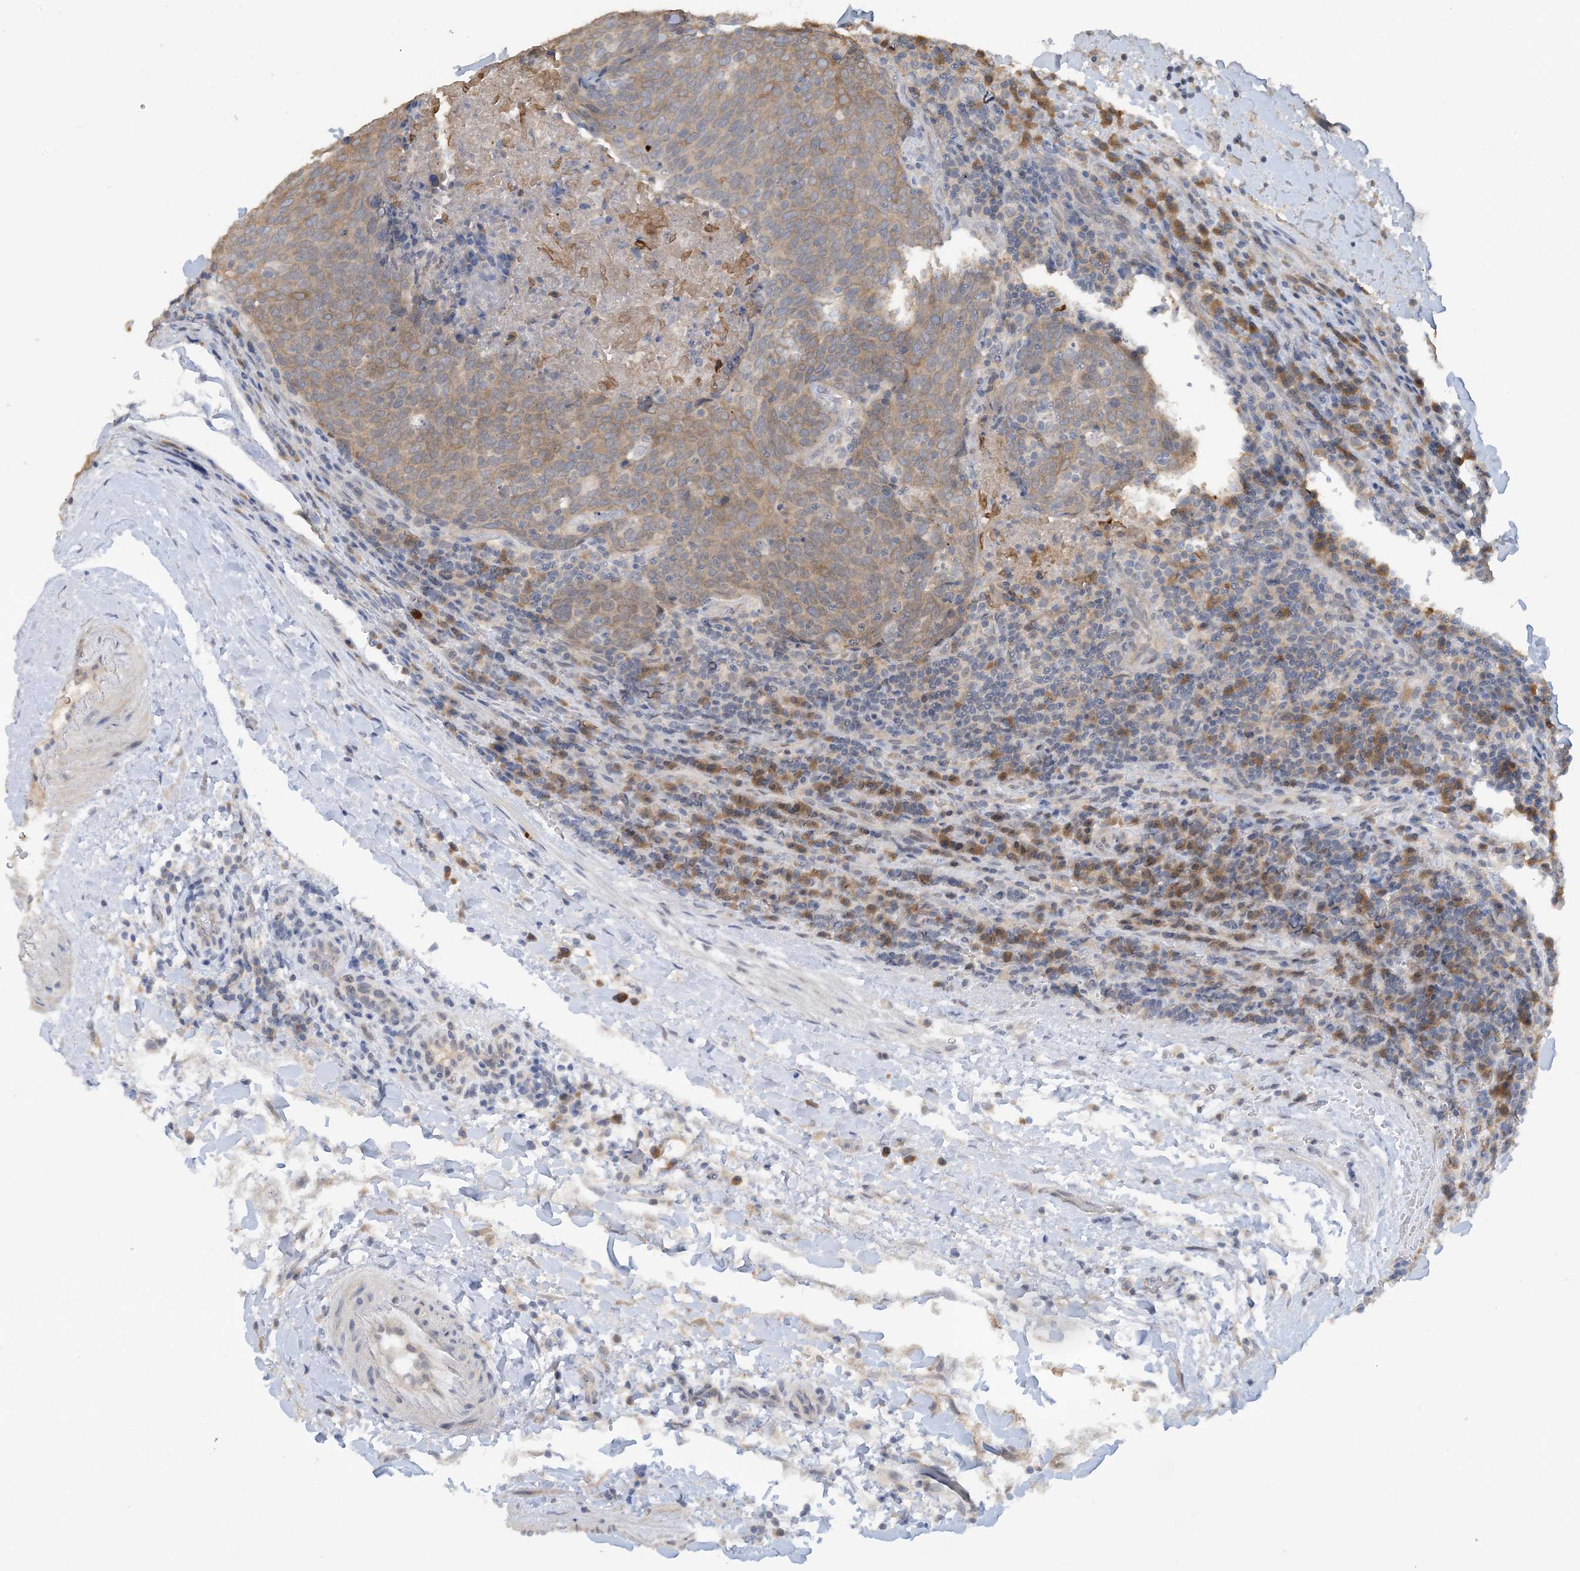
{"staining": {"intensity": "weak", "quantity": ">75%", "location": "cytoplasmic/membranous"}, "tissue": "head and neck cancer", "cell_type": "Tumor cells", "image_type": "cancer", "snomed": [{"axis": "morphology", "description": "Squamous cell carcinoma, NOS"}, {"axis": "morphology", "description": "Squamous cell carcinoma, metastatic, NOS"}, {"axis": "topography", "description": "Lymph node"}, {"axis": "topography", "description": "Head-Neck"}], "caption": "Immunohistochemistry histopathology image of human metastatic squamous cell carcinoma (head and neck) stained for a protein (brown), which shows low levels of weak cytoplasmic/membranous positivity in approximately >75% of tumor cells.", "gene": "ACYP2", "patient": {"sex": "male", "age": 62}}